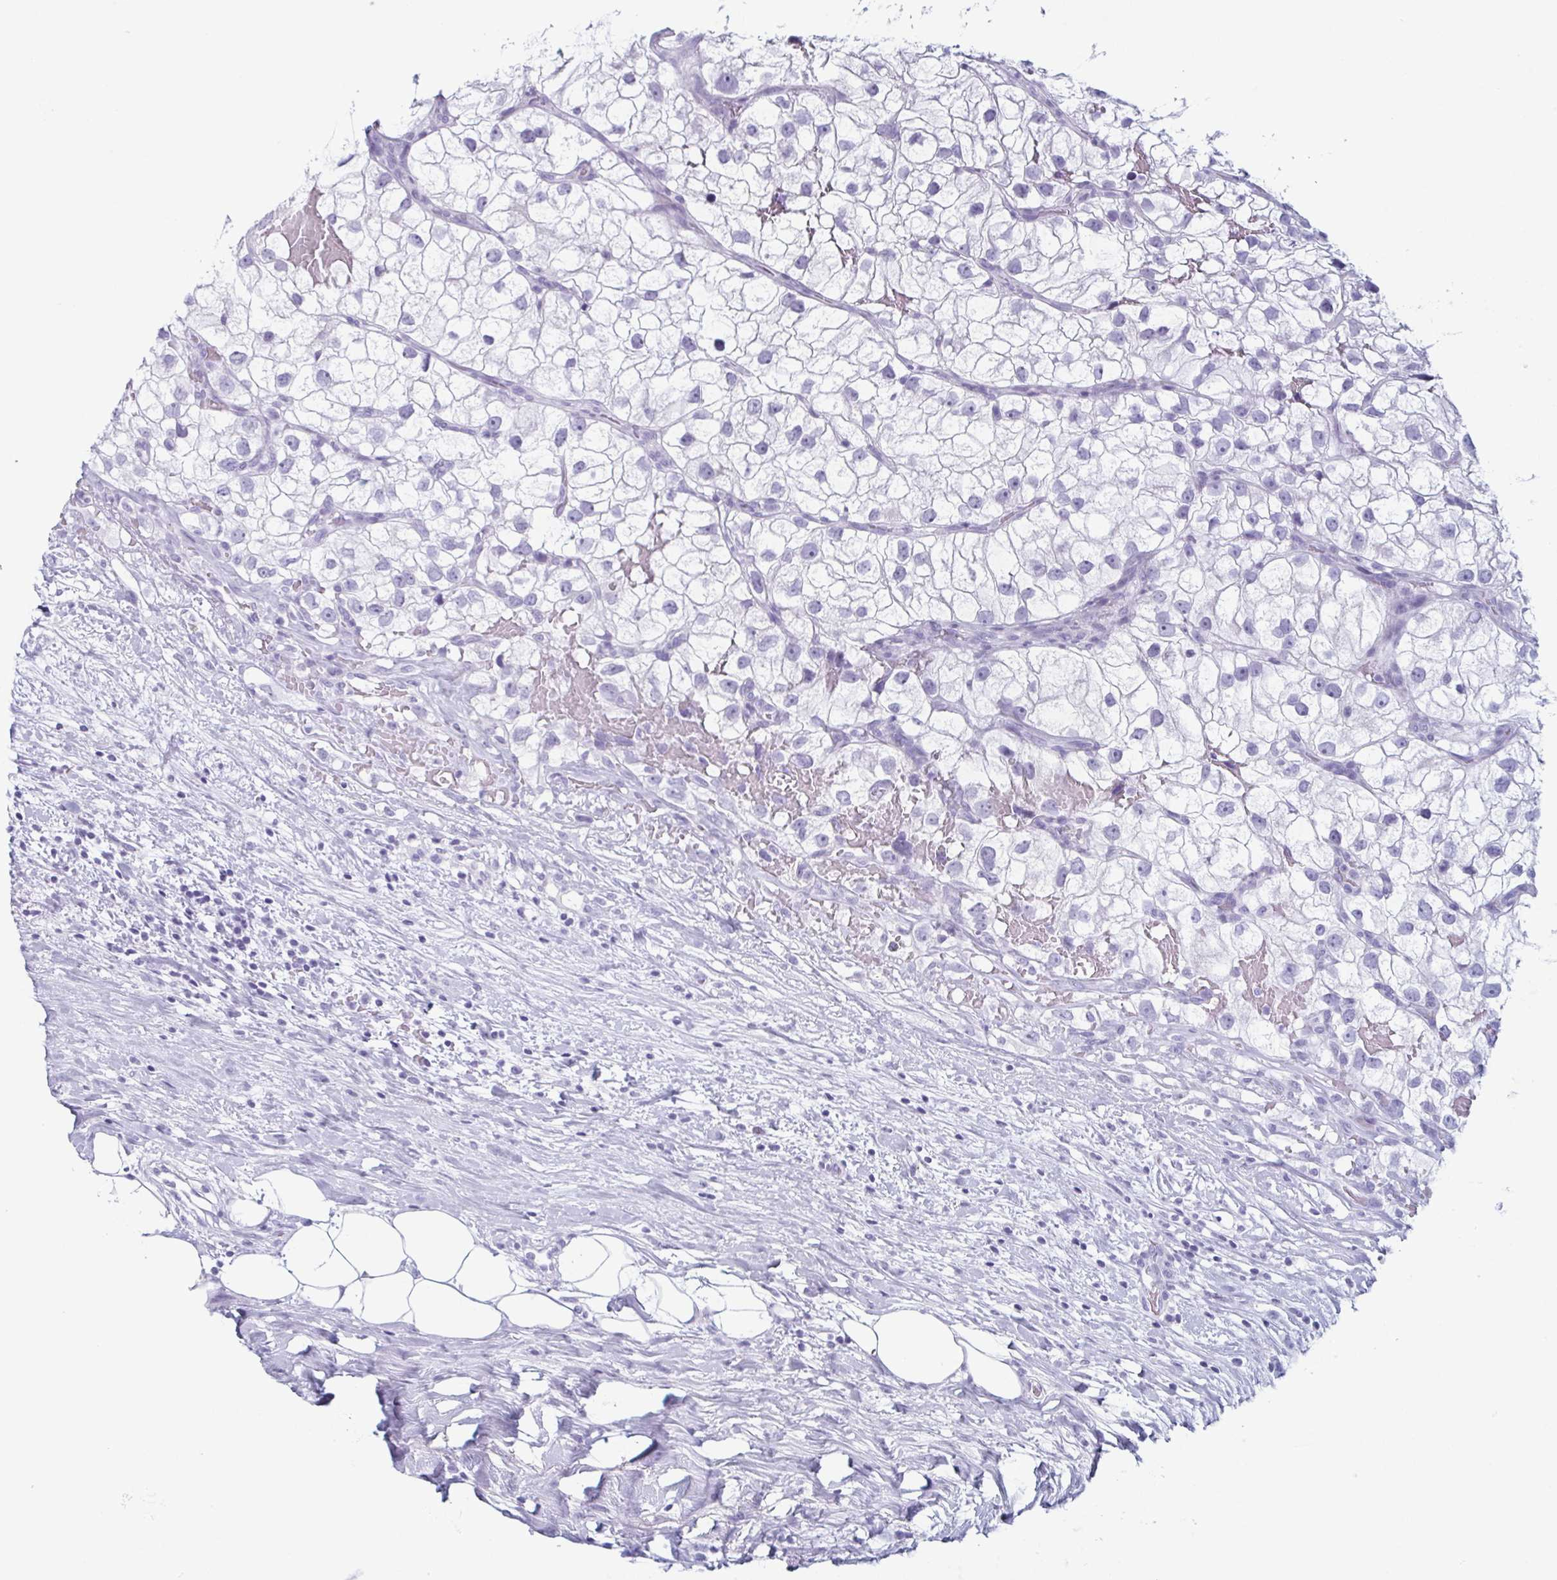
{"staining": {"intensity": "negative", "quantity": "none", "location": "none"}, "tissue": "renal cancer", "cell_type": "Tumor cells", "image_type": "cancer", "snomed": [{"axis": "morphology", "description": "Adenocarcinoma, NOS"}, {"axis": "topography", "description": "Kidney"}], "caption": "IHC image of human adenocarcinoma (renal) stained for a protein (brown), which reveals no staining in tumor cells.", "gene": "ENKUR", "patient": {"sex": "male", "age": 59}}